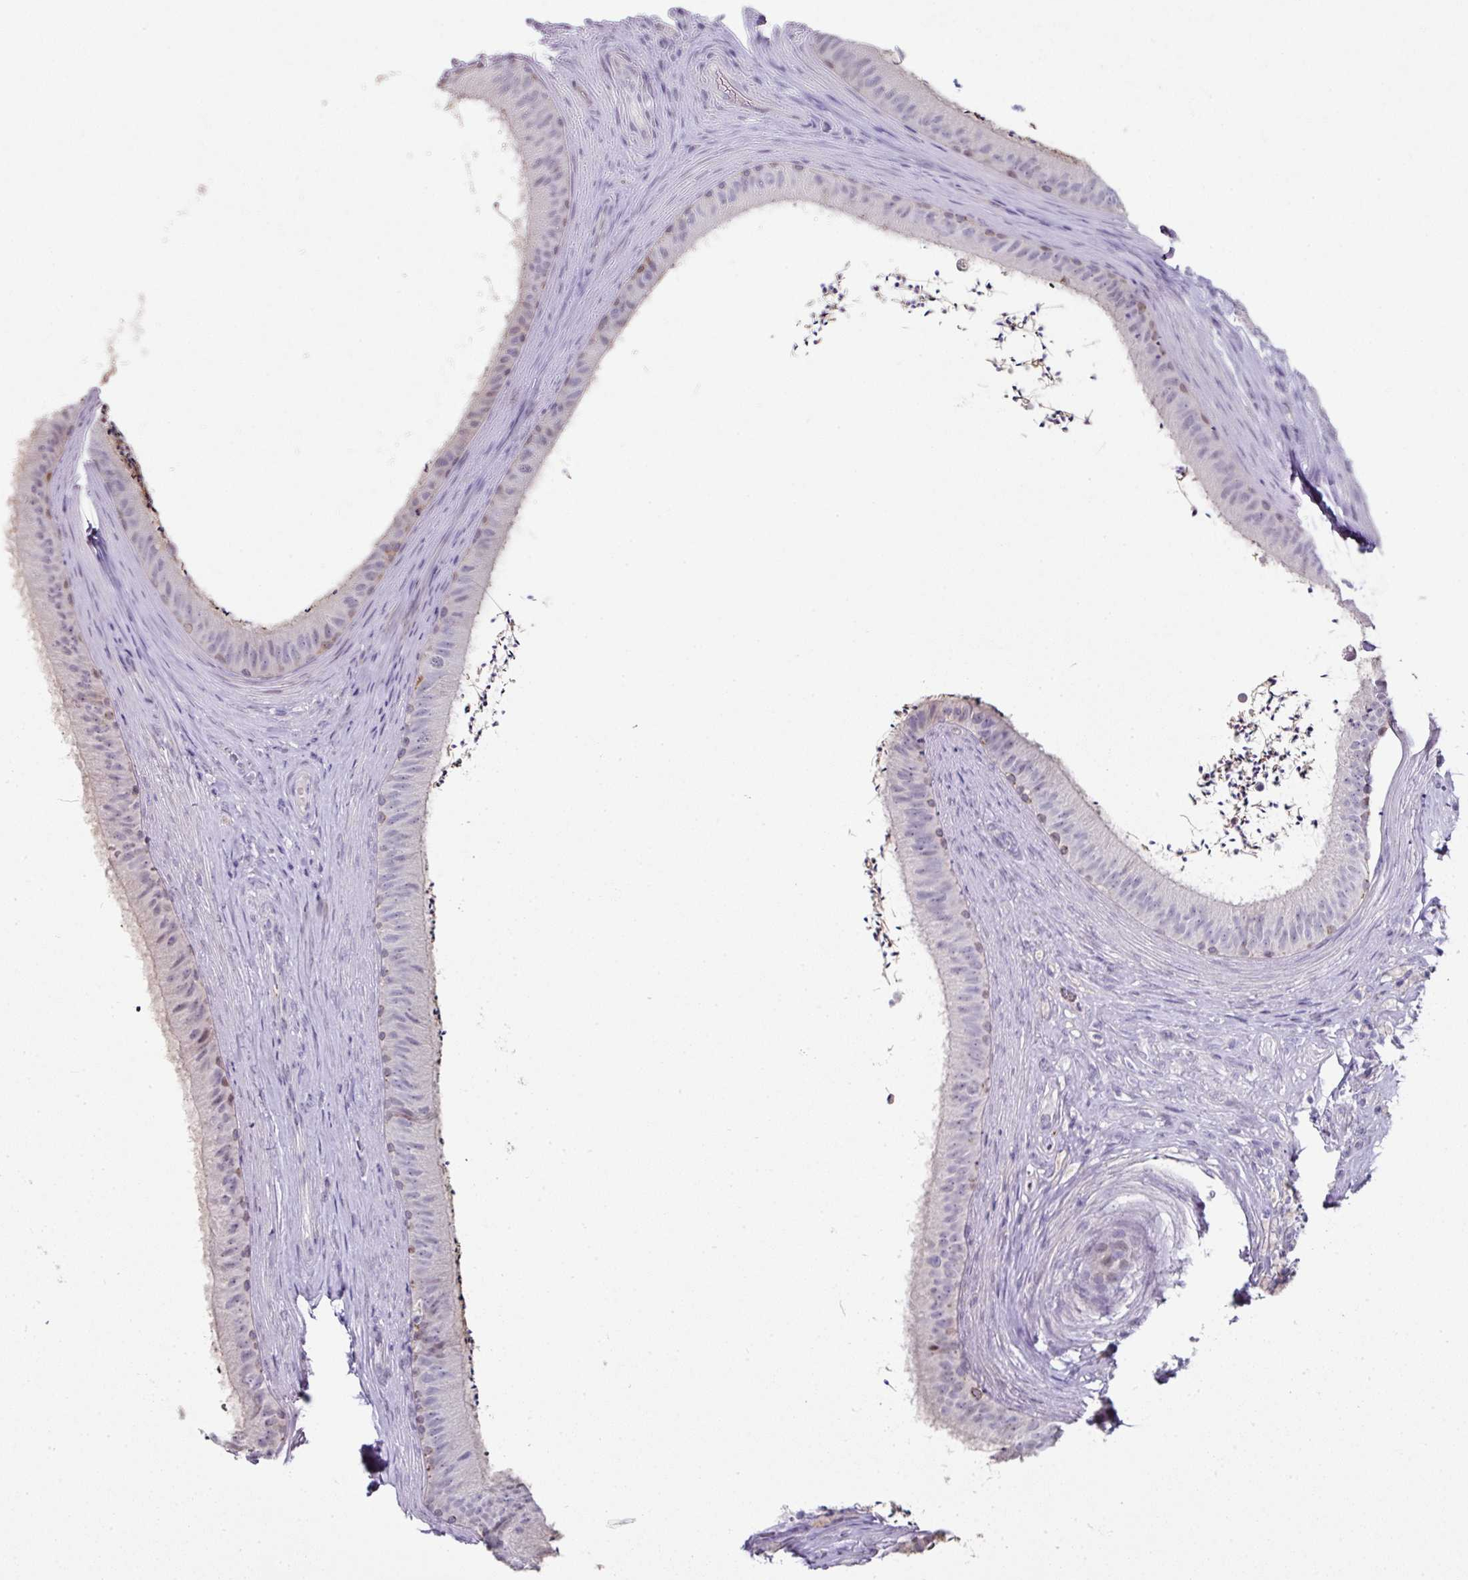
{"staining": {"intensity": "strong", "quantity": "<25%", "location": "nuclear"}, "tissue": "epididymis", "cell_type": "Glandular cells", "image_type": "normal", "snomed": [{"axis": "morphology", "description": "Normal tissue, NOS"}, {"axis": "topography", "description": "Testis"}, {"axis": "topography", "description": "Epididymis"}], "caption": "Immunohistochemical staining of unremarkable epididymis exhibits <25% levels of strong nuclear protein staining in about <25% of glandular cells. (Brightfield microscopy of DAB IHC at high magnification).", "gene": "ANKRD18A", "patient": {"sex": "male", "age": 41}}